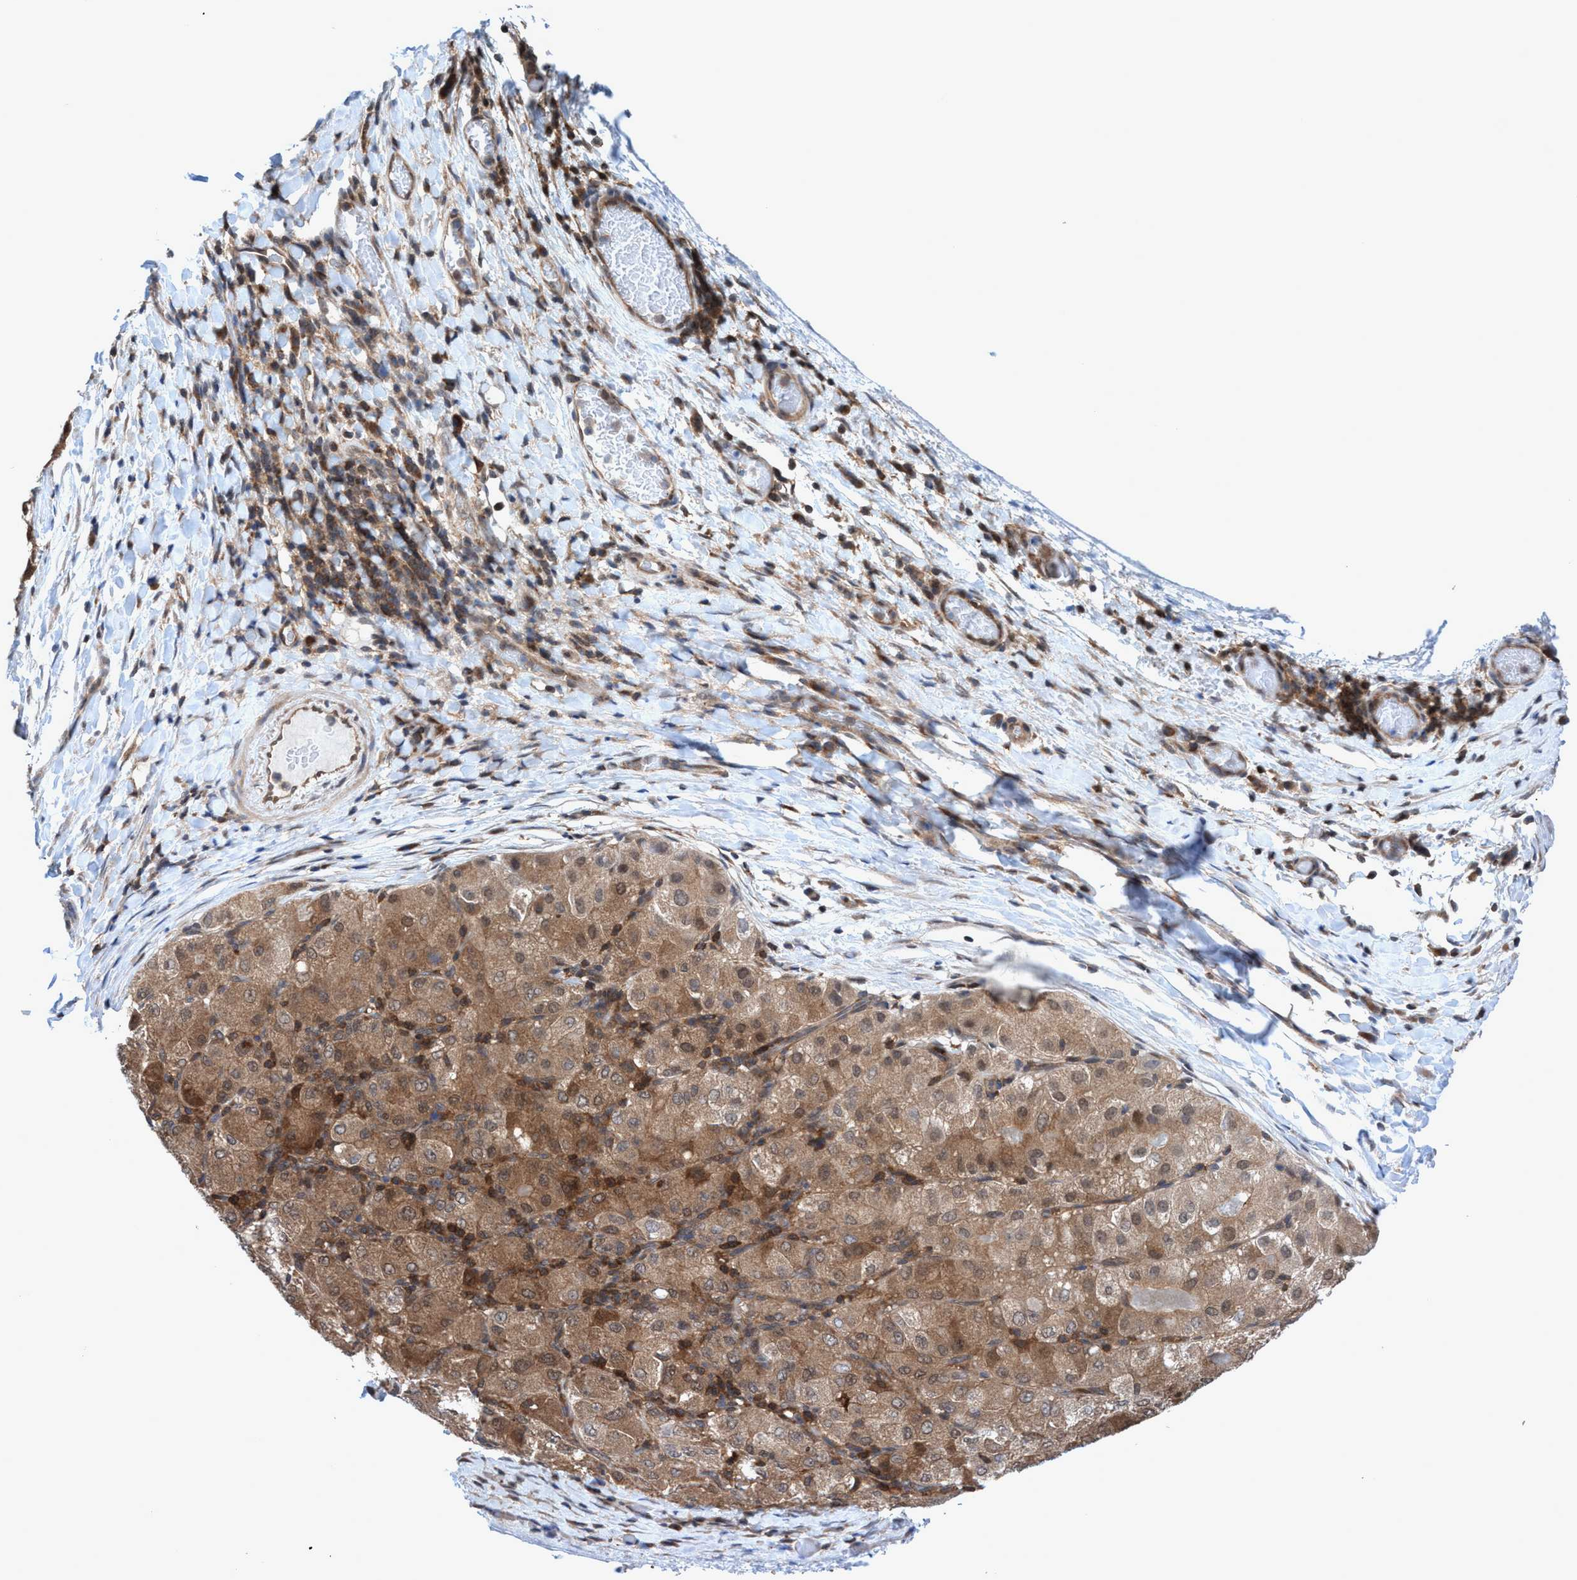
{"staining": {"intensity": "moderate", "quantity": ">75%", "location": "cytoplasmic/membranous"}, "tissue": "liver cancer", "cell_type": "Tumor cells", "image_type": "cancer", "snomed": [{"axis": "morphology", "description": "Carcinoma, Hepatocellular, NOS"}, {"axis": "topography", "description": "Liver"}], "caption": "A high-resolution image shows IHC staining of liver cancer, which exhibits moderate cytoplasmic/membranous staining in about >75% of tumor cells.", "gene": "GLOD4", "patient": {"sex": "male", "age": 80}}